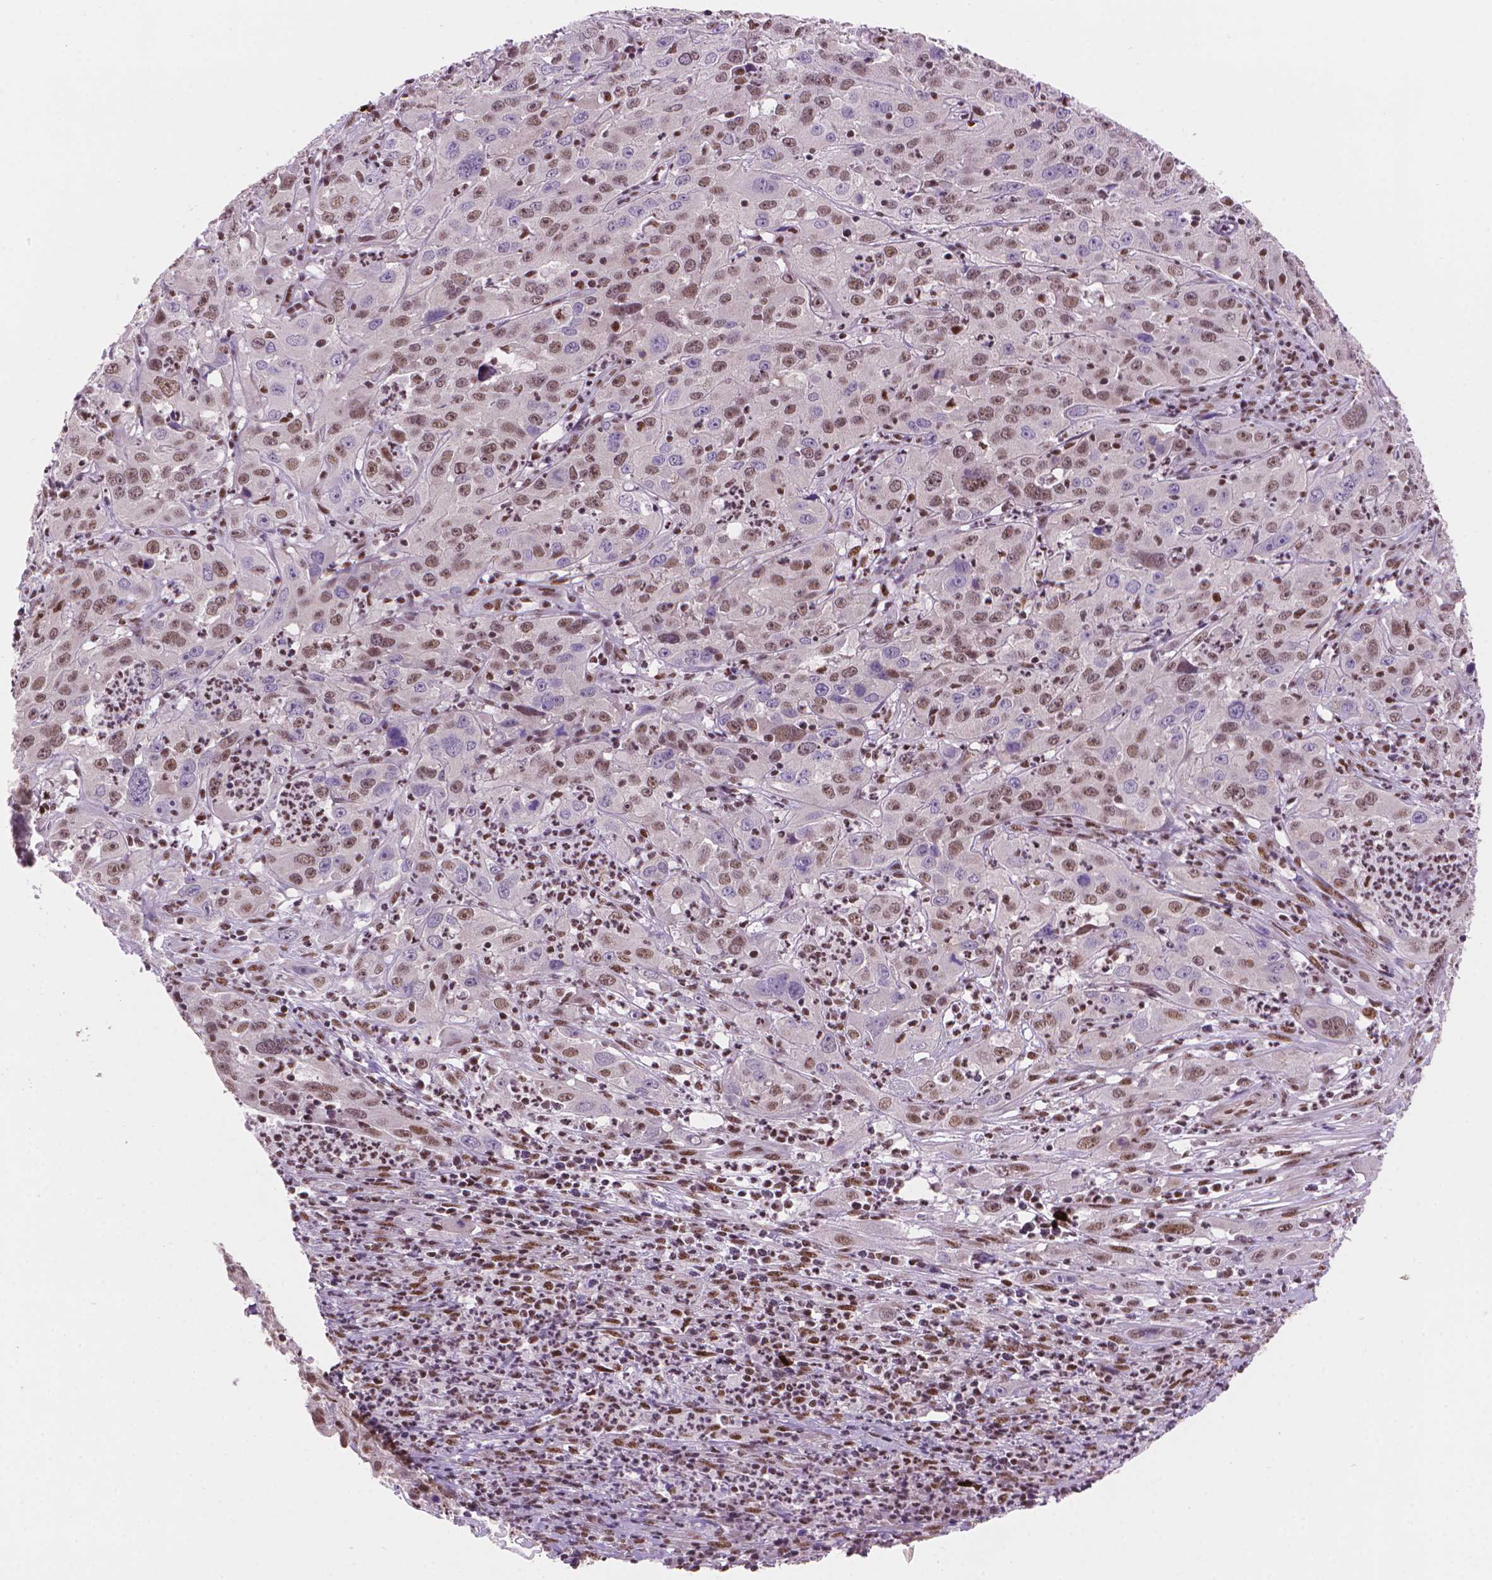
{"staining": {"intensity": "moderate", "quantity": "25%-75%", "location": "nuclear"}, "tissue": "cervical cancer", "cell_type": "Tumor cells", "image_type": "cancer", "snomed": [{"axis": "morphology", "description": "Squamous cell carcinoma, NOS"}, {"axis": "topography", "description": "Cervix"}], "caption": "An immunohistochemistry (IHC) image of neoplastic tissue is shown. Protein staining in brown highlights moderate nuclear positivity in cervical cancer (squamous cell carcinoma) within tumor cells.", "gene": "UBN1", "patient": {"sex": "female", "age": 32}}